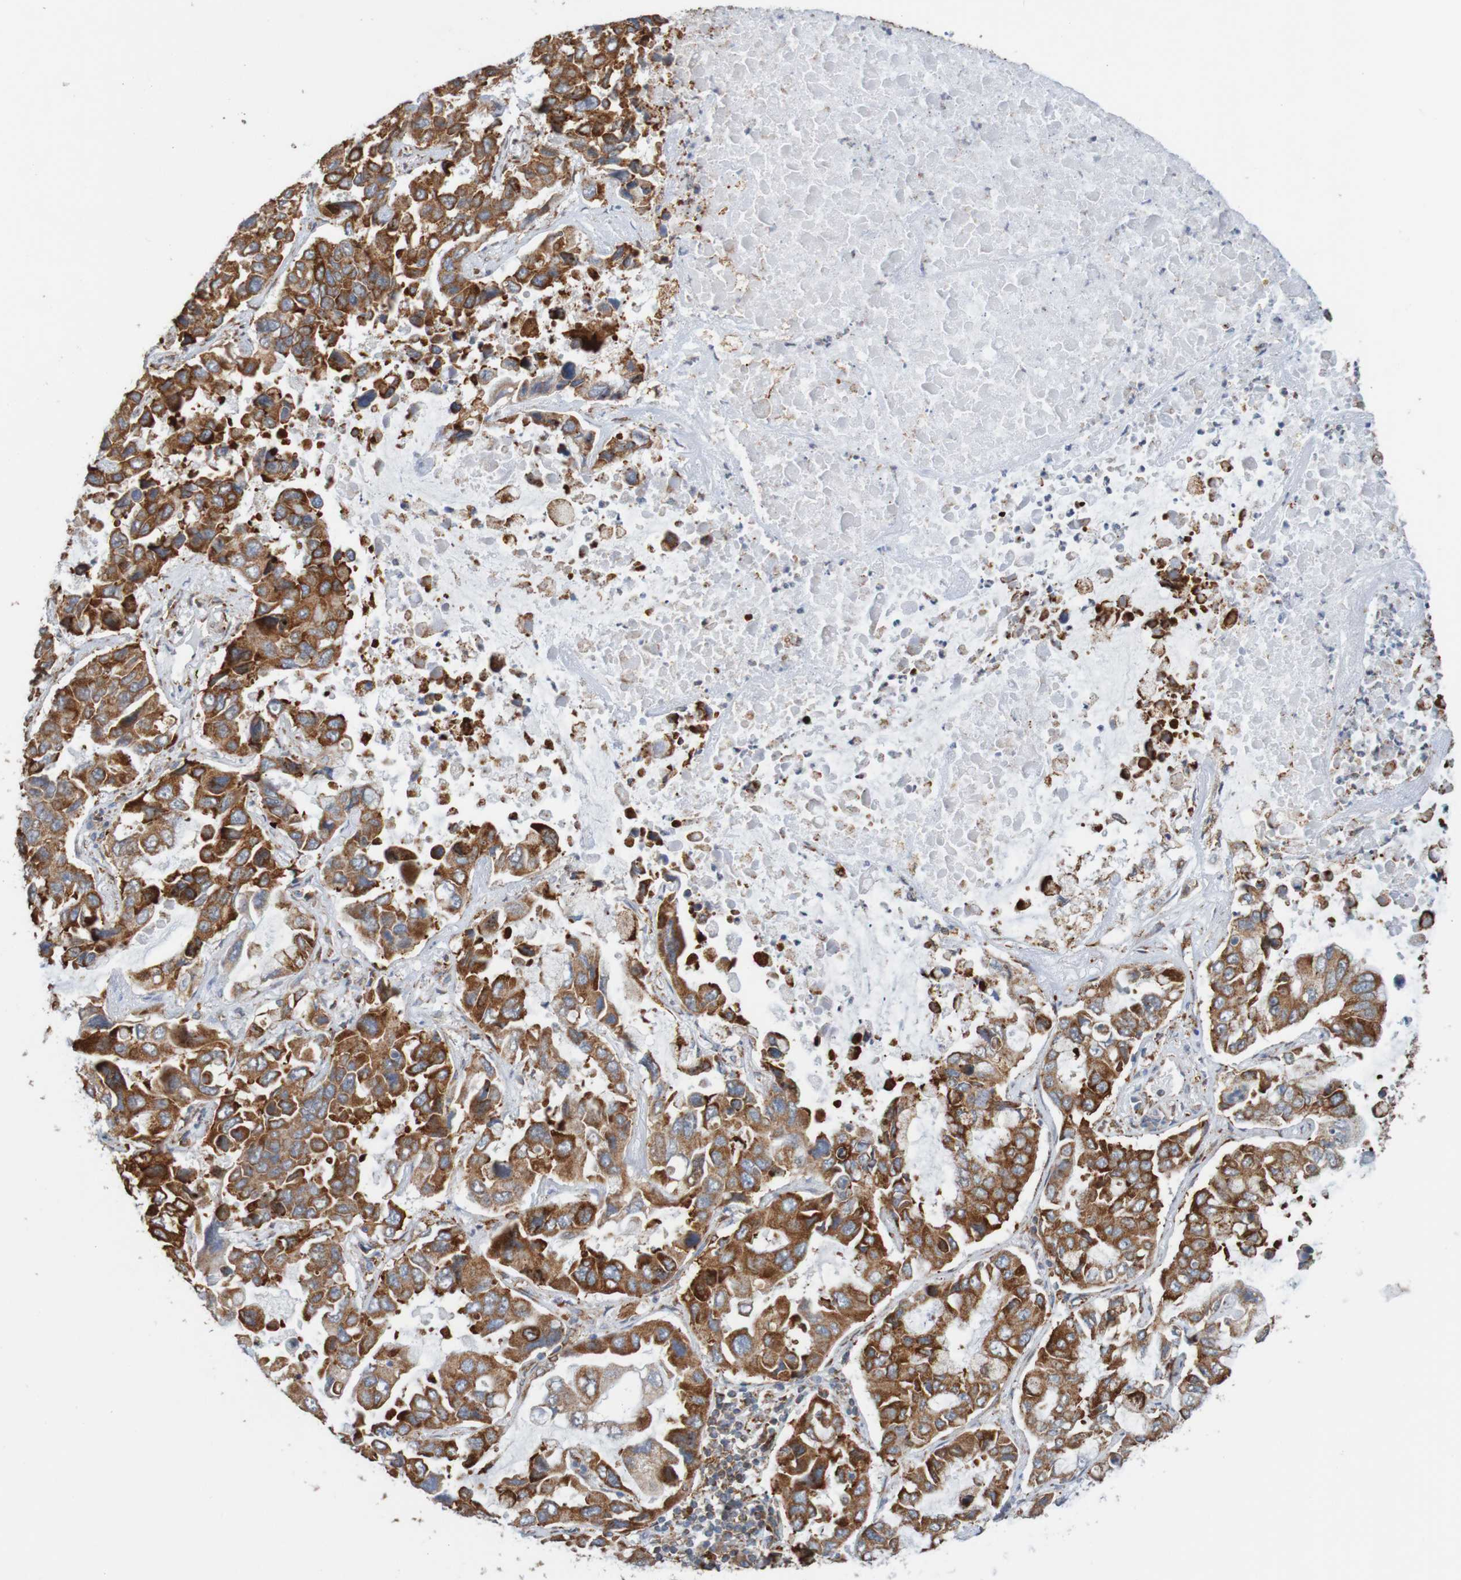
{"staining": {"intensity": "strong", "quantity": ">75%", "location": "cytoplasmic/membranous"}, "tissue": "lung cancer", "cell_type": "Tumor cells", "image_type": "cancer", "snomed": [{"axis": "morphology", "description": "Adenocarcinoma, NOS"}, {"axis": "topography", "description": "Lung"}], "caption": "Protein staining displays strong cytoplasmic/membranous expression in about >75% of tumor cells in lung cancer (adenocarcinoma).", "gene": "PDIA3", "patient": {"sex": "male", "age": 64}}